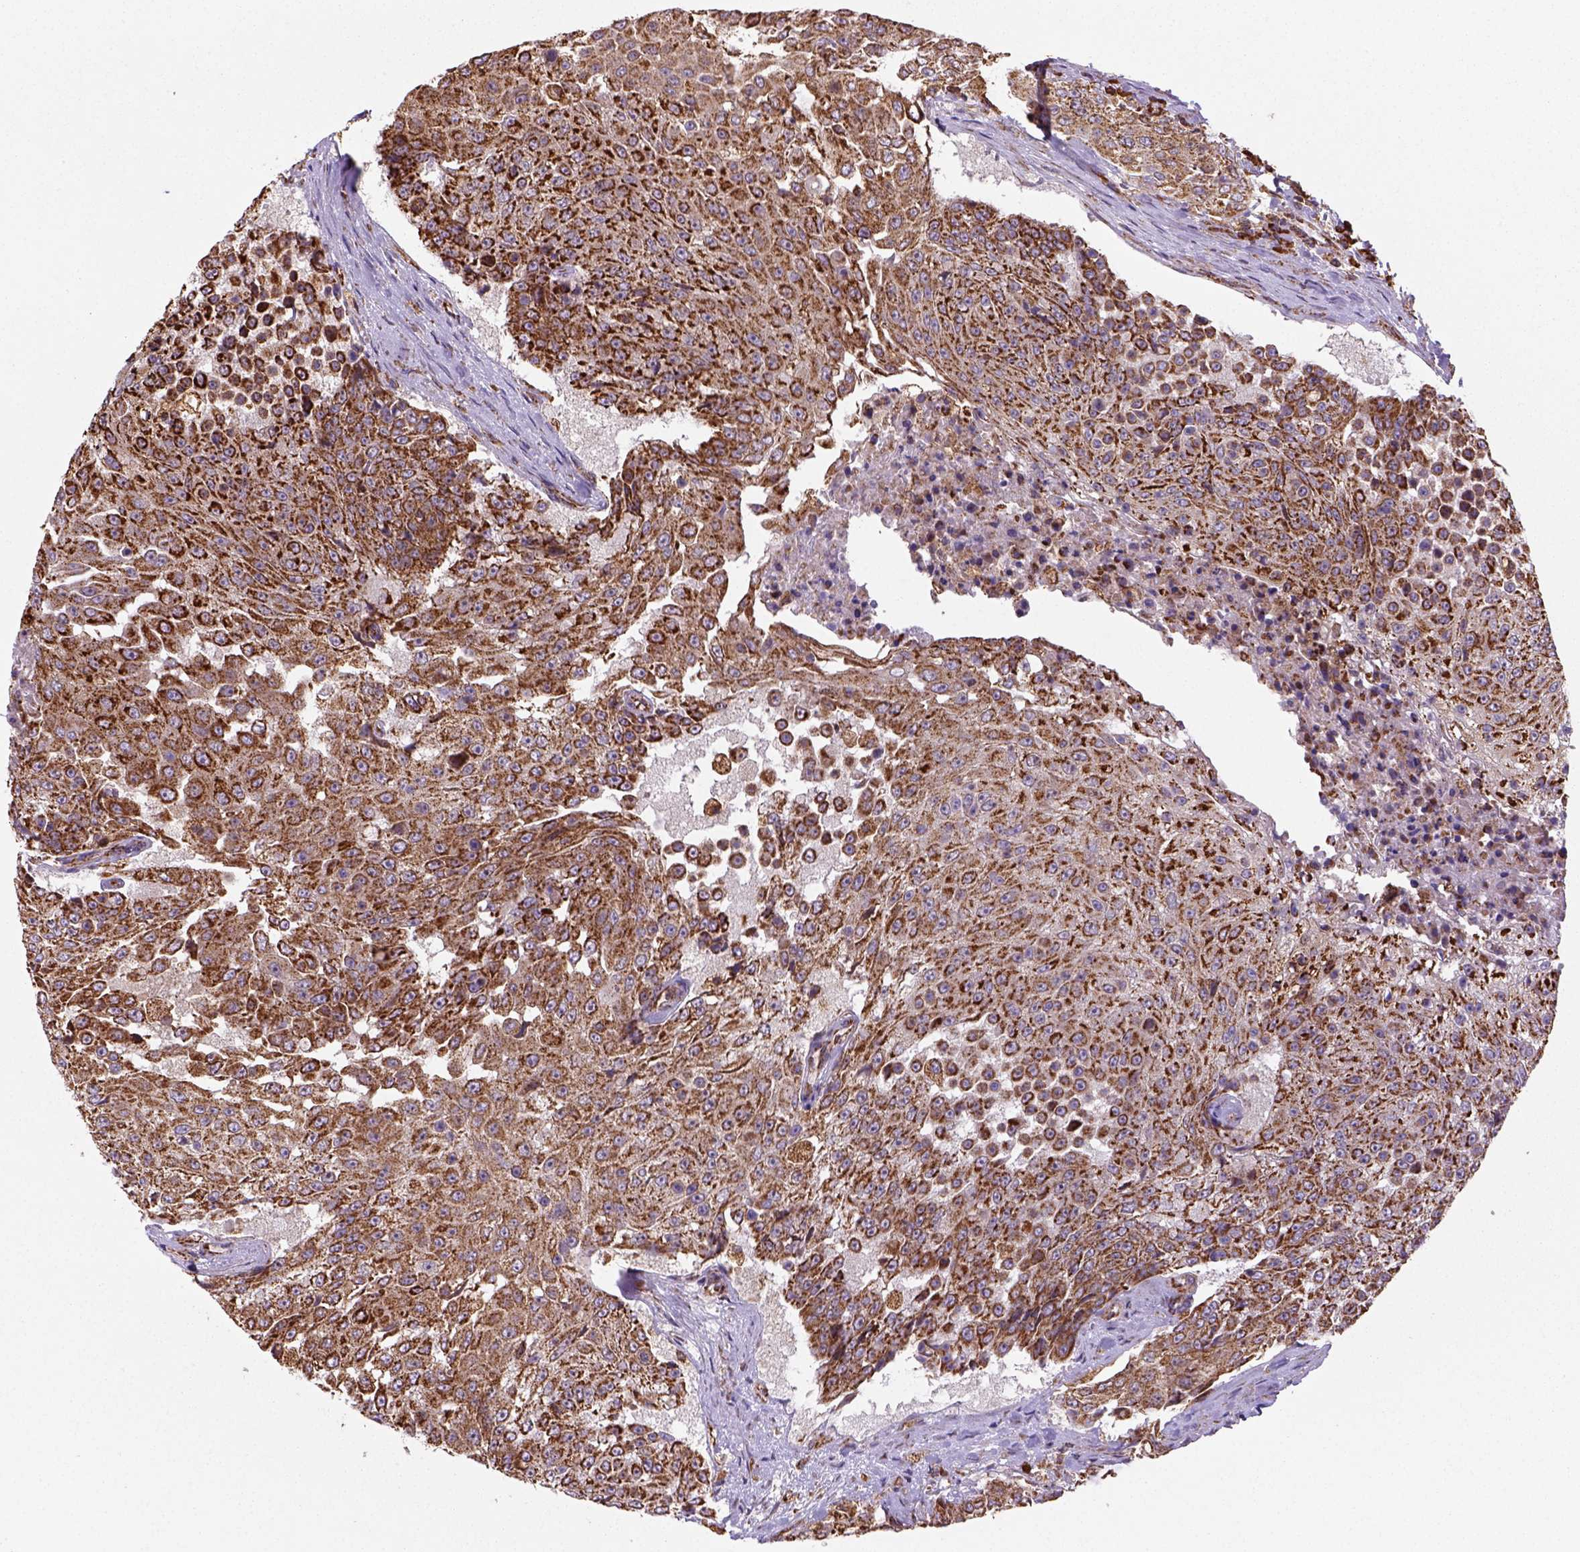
{"staining": {"intensity": "strong", "quantity": ">75%", "location": "cytoplasmic/membranous"}, "tissue": "urothelial cancer", "cell_type": "Tumor cells", "image_type": "cancer", "snomed": [{"axis": "morphology", "description": "Urothelial carcinoma, High grade"}, {"axis": "topography", "description": "Urinary bladder"}], "caption": "The micrograph demonstrates staining of urothelial carcinoma (high-grade), revealing strong cytoplasmic/membranous protein staining (brown color) within tumor cells.", "gene": "MAPK8IP3", "patient": {"sex": "female", "age": 63}}